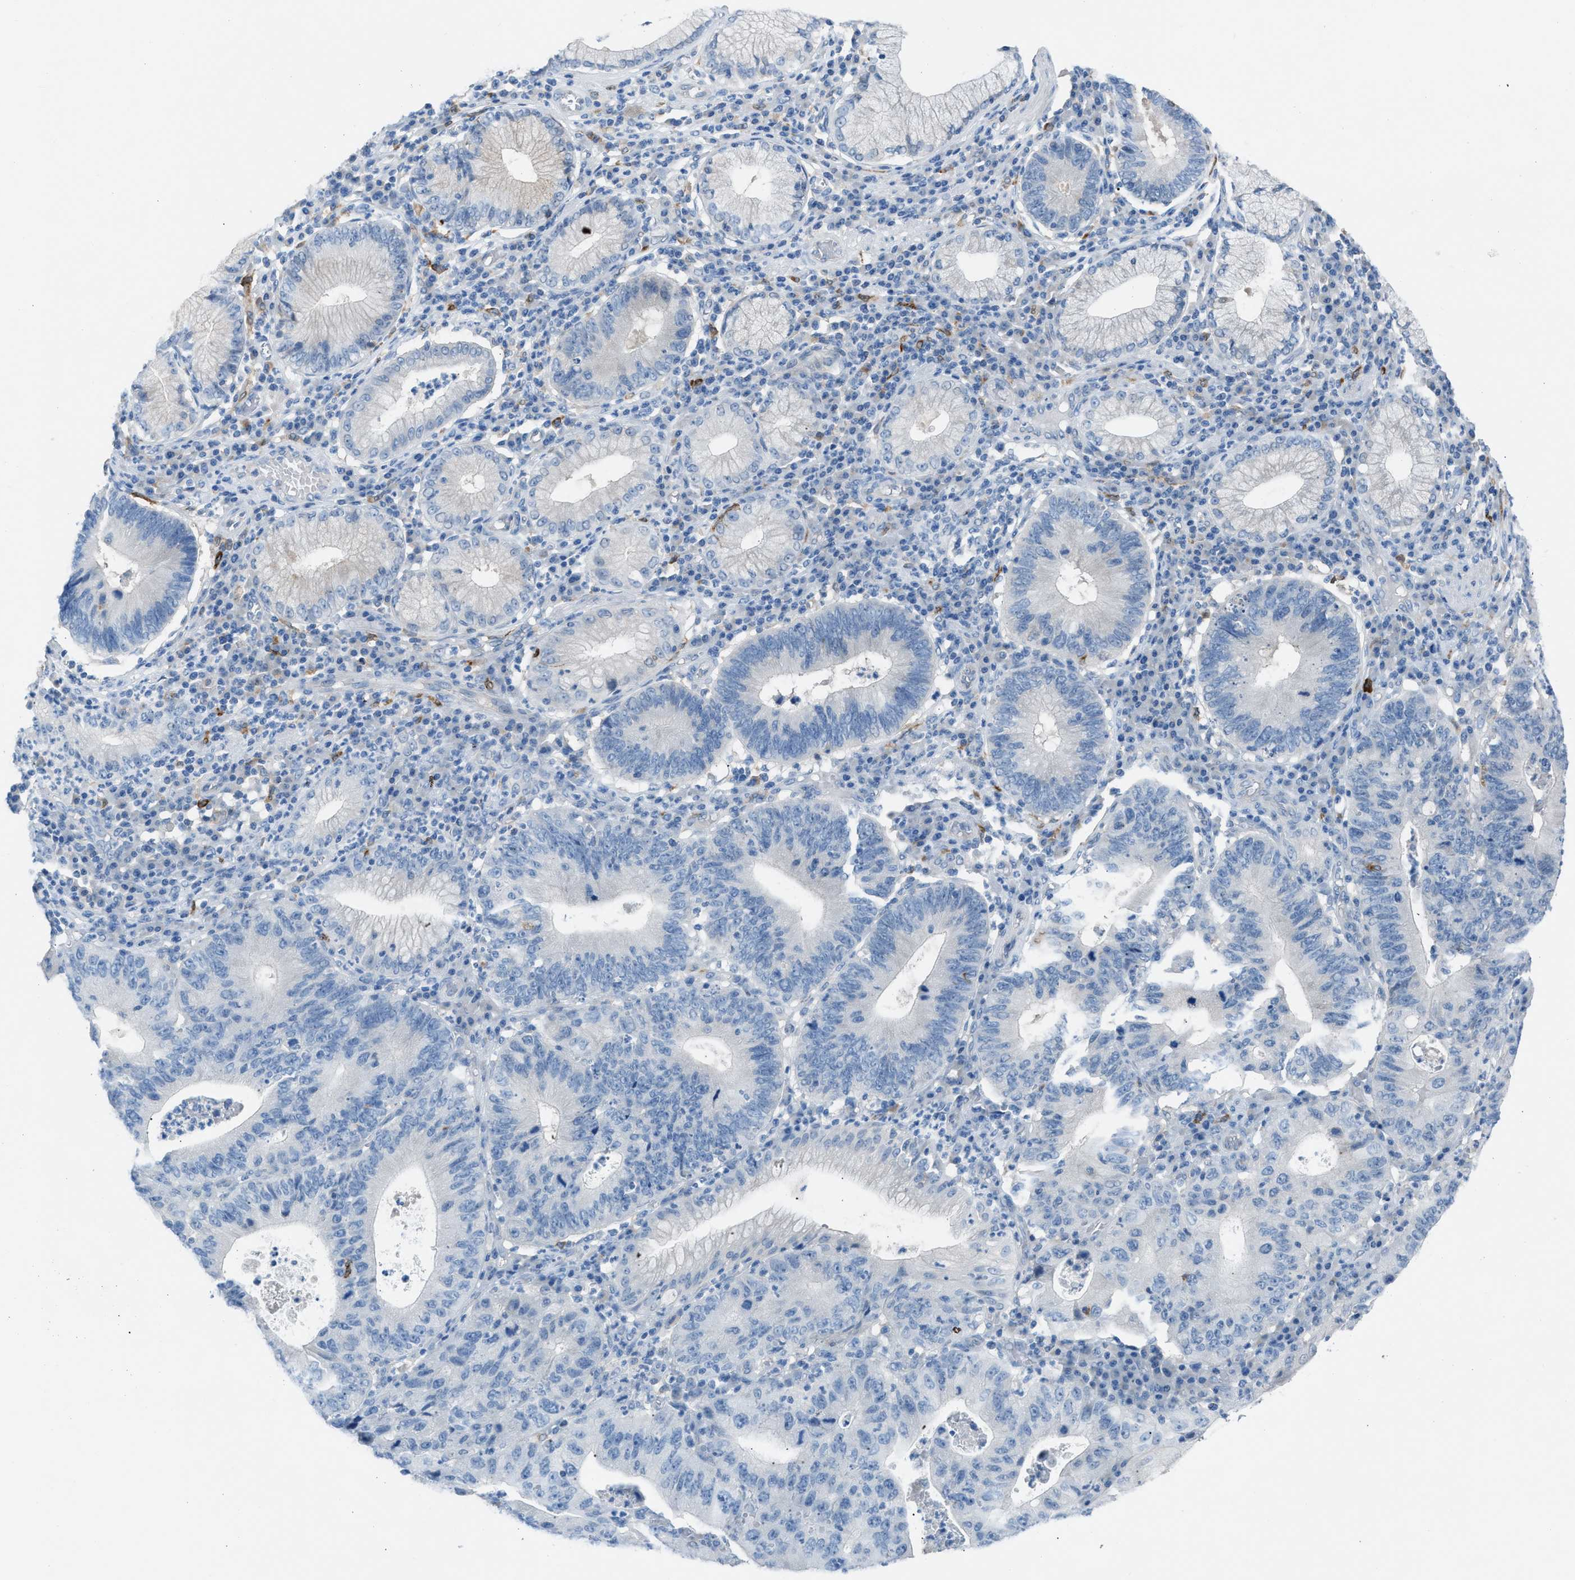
{"staining": {"intensity": "negative", "quantity": "none", "location": "none"}, "tissue": "stomach cancer", "cell_type": "Tumor cells", "image_type": "cancer", "snomed": [{"axis": "morphology", "description": "Adenocarcinoma, NOS"}, {"axis": "topography", "description": "Stomach"}], "caption": "Immunohistochemistry (IHC) histopathology image of neoplastic tissue: human adenocarcinoma (stomach) stained with DAB displays no significant protein staining in tumor cells.", "gene": "CLEC10A", "patient": {"sex": "male", "age": 59}}